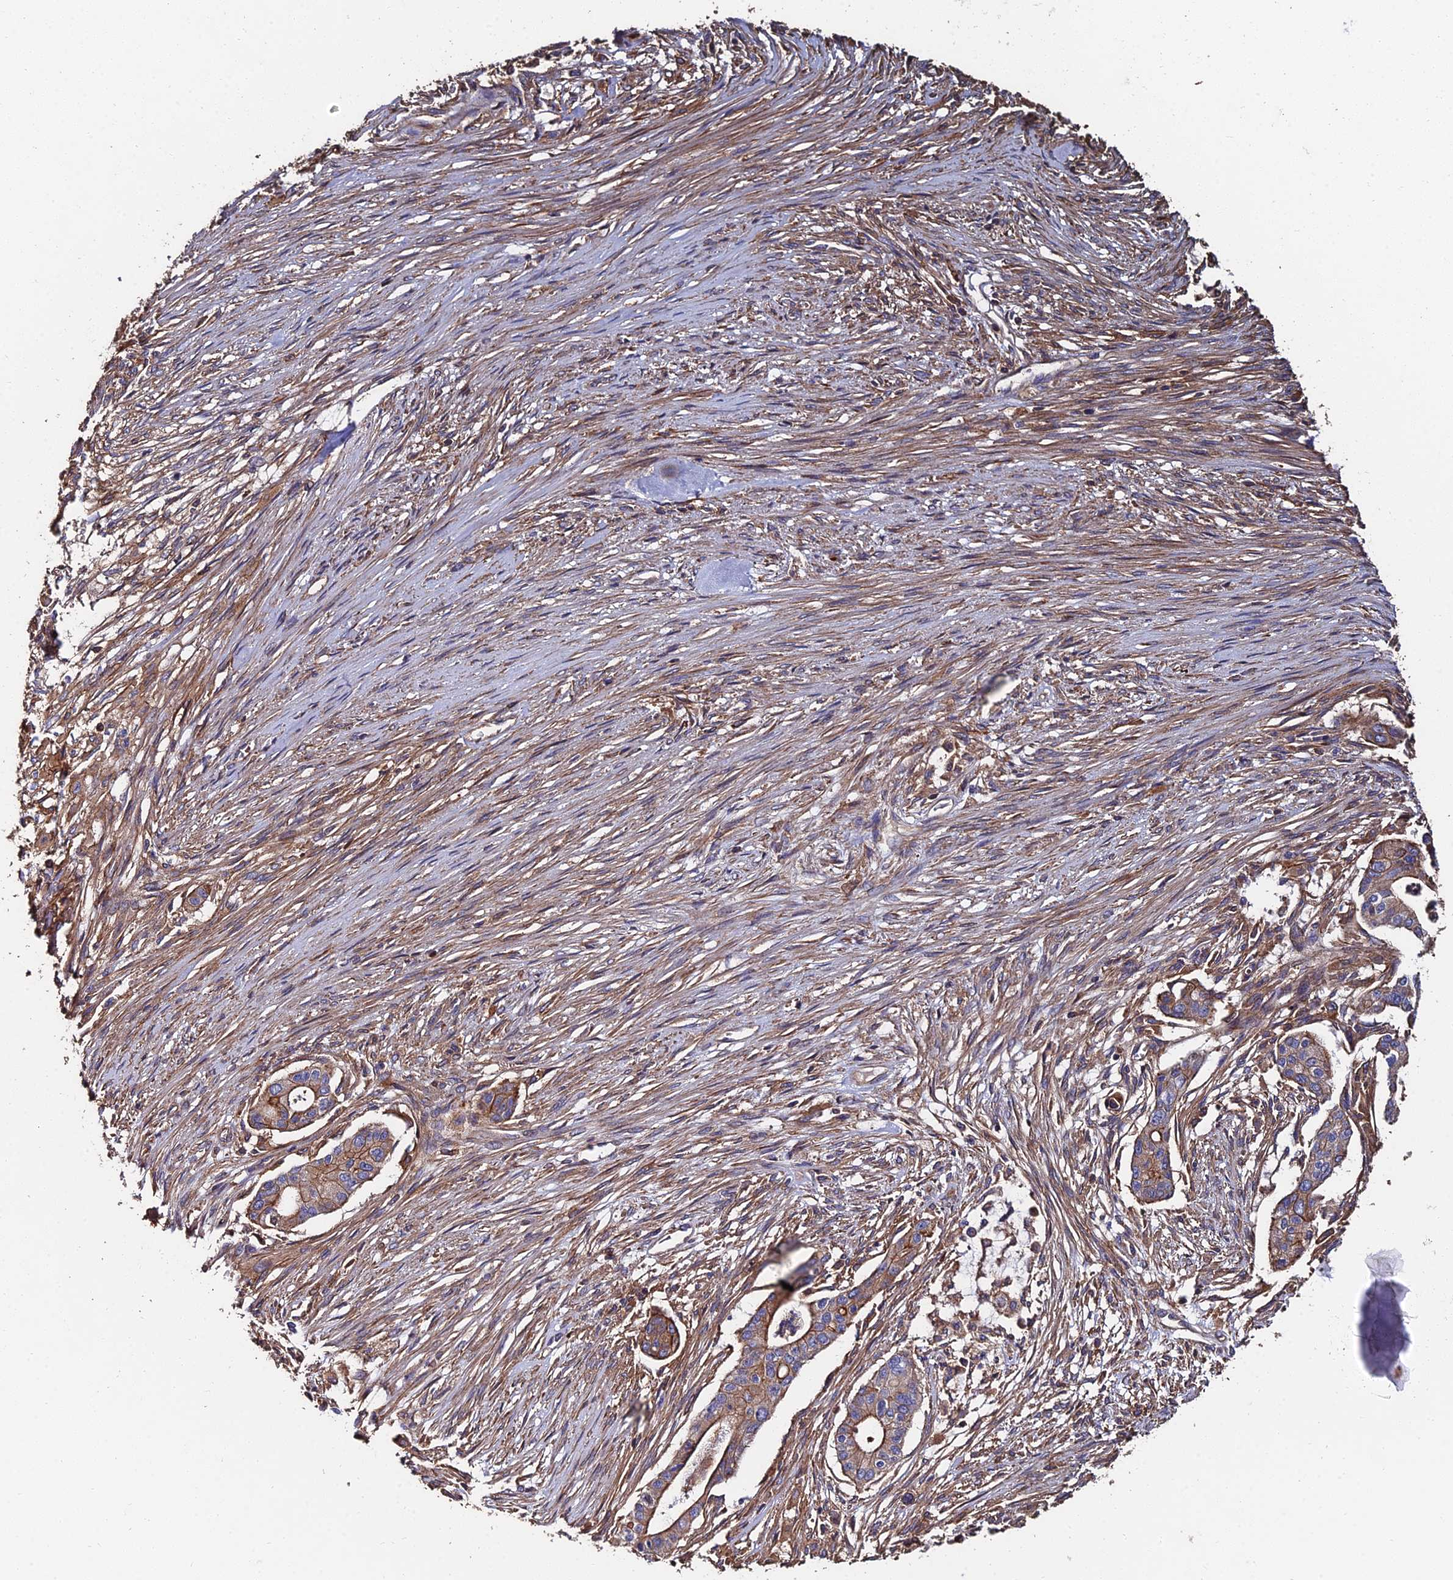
{"staining": {"intensity": "moderate", "quantity": "25%-75%", "location": "cytoplasmic/membranous"}, "tissue": "pancreatic cancer", "cell_type": "Tumor cells", "image_type": "cancer", "snomed": [{"axis": "morphology", "description": "Adenocarcinoma, NOS"}, {"axis": "topography", "description": "Pancreas"}], "caption": "A brown stain labels moderate cytoplasmic/membranous expression of a protein in human pancreatic cancer (adenocarcinoma) tumor cells.", "gene": "EXT1", "patient": {"sex": "male", "age": 46}}